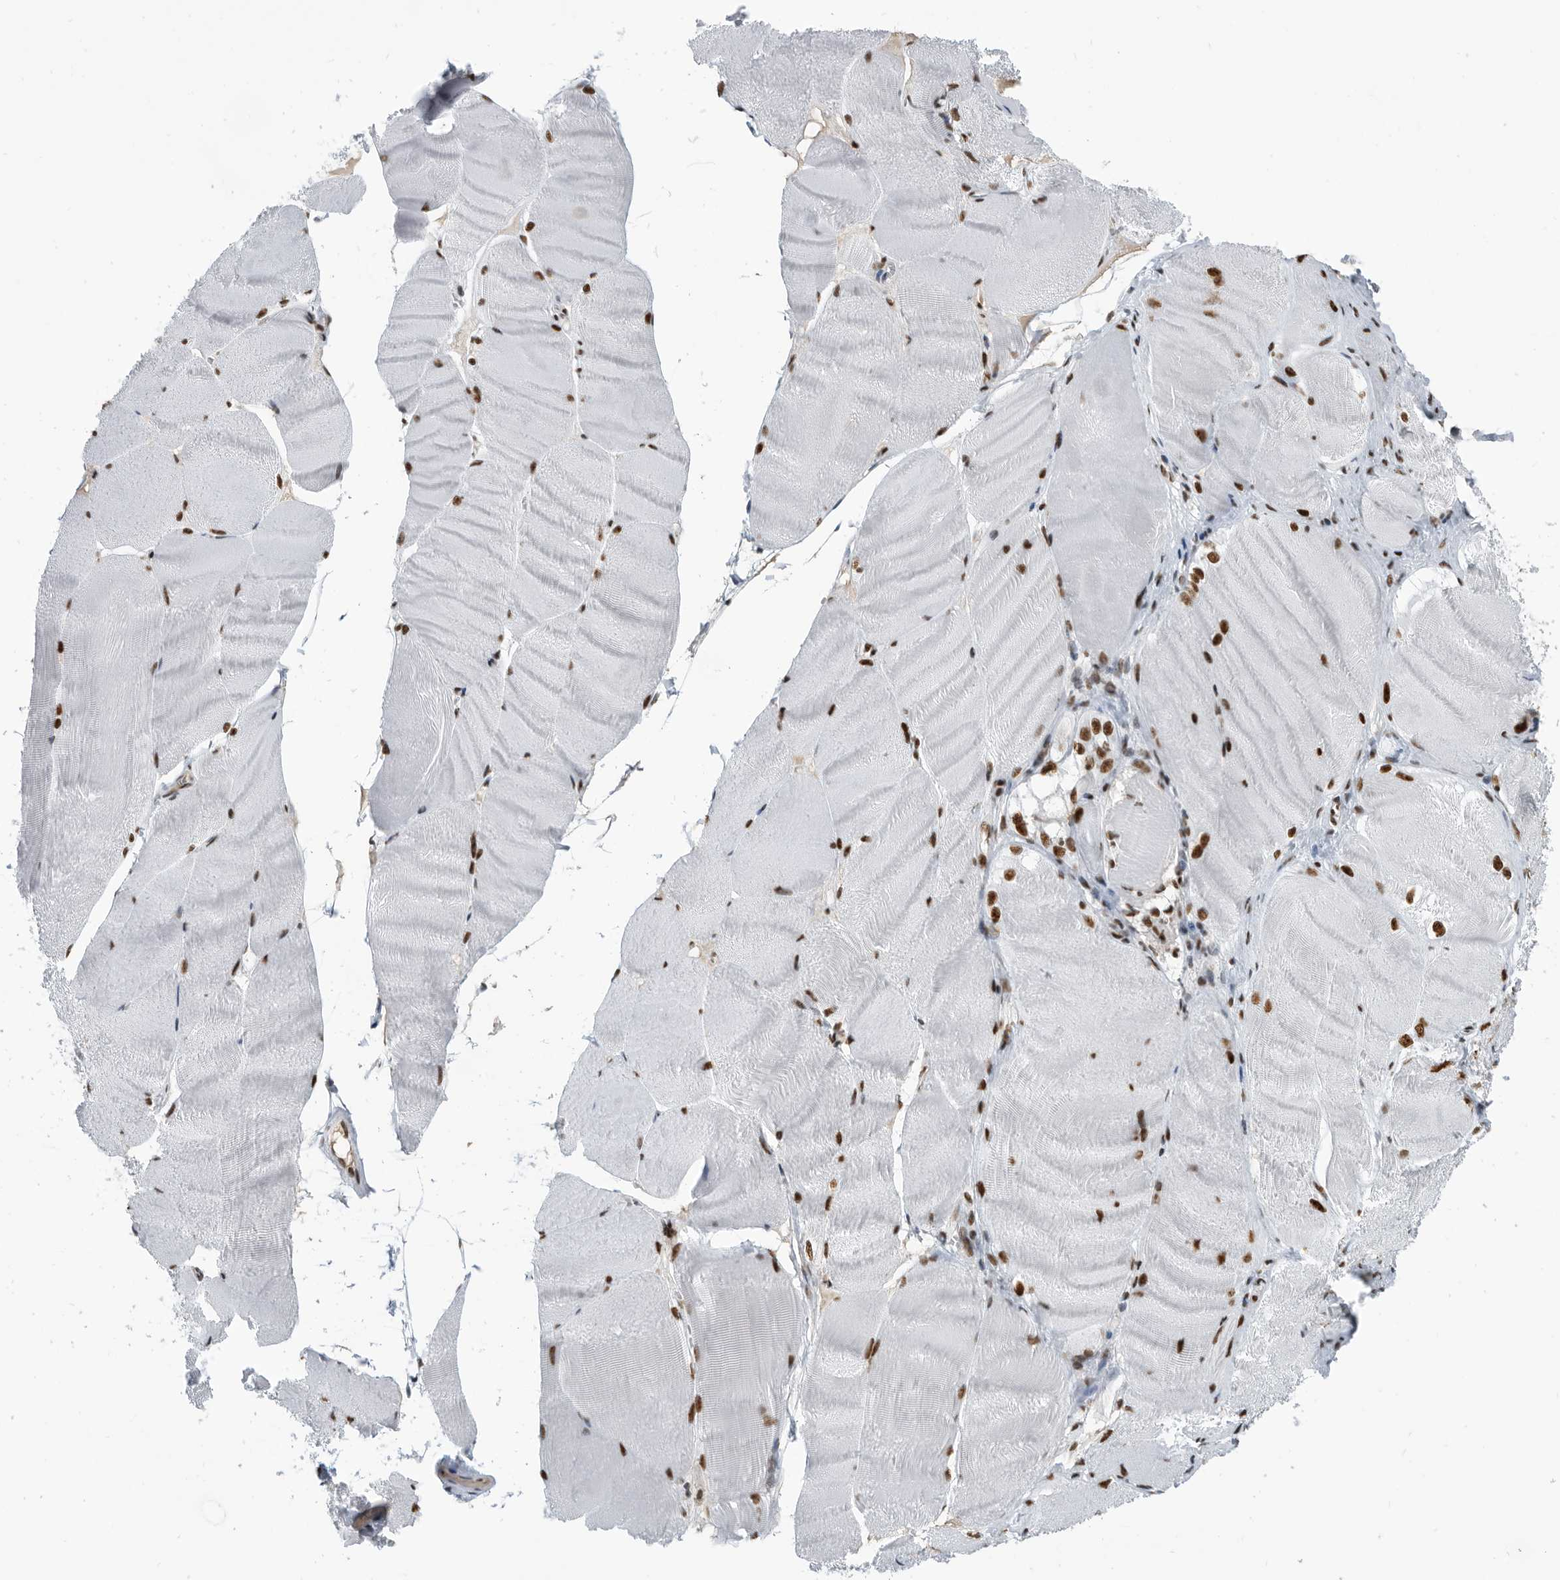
{"staining": {"intensity": "moderate", "quantity": ">75%", "location": "nuclear"}, "tissue": "skeletal muscle", "cell_type": "Myocytes", "image_type": "normal", "snomed": [{"axis": "morphology", "description": "Normal tissue, NOS"}, {"axis": "morphology", "description": "Basal cell carcinoma"}, {"axis": "topography", "description": "Skeletal muscle"}], "caption": "A brown stain shows moderate nuclear staining of a protein in myocytes of benign skeletal muscle.", "gene": "SF3A1", "patient": {"sex": "female", "age": 64}}